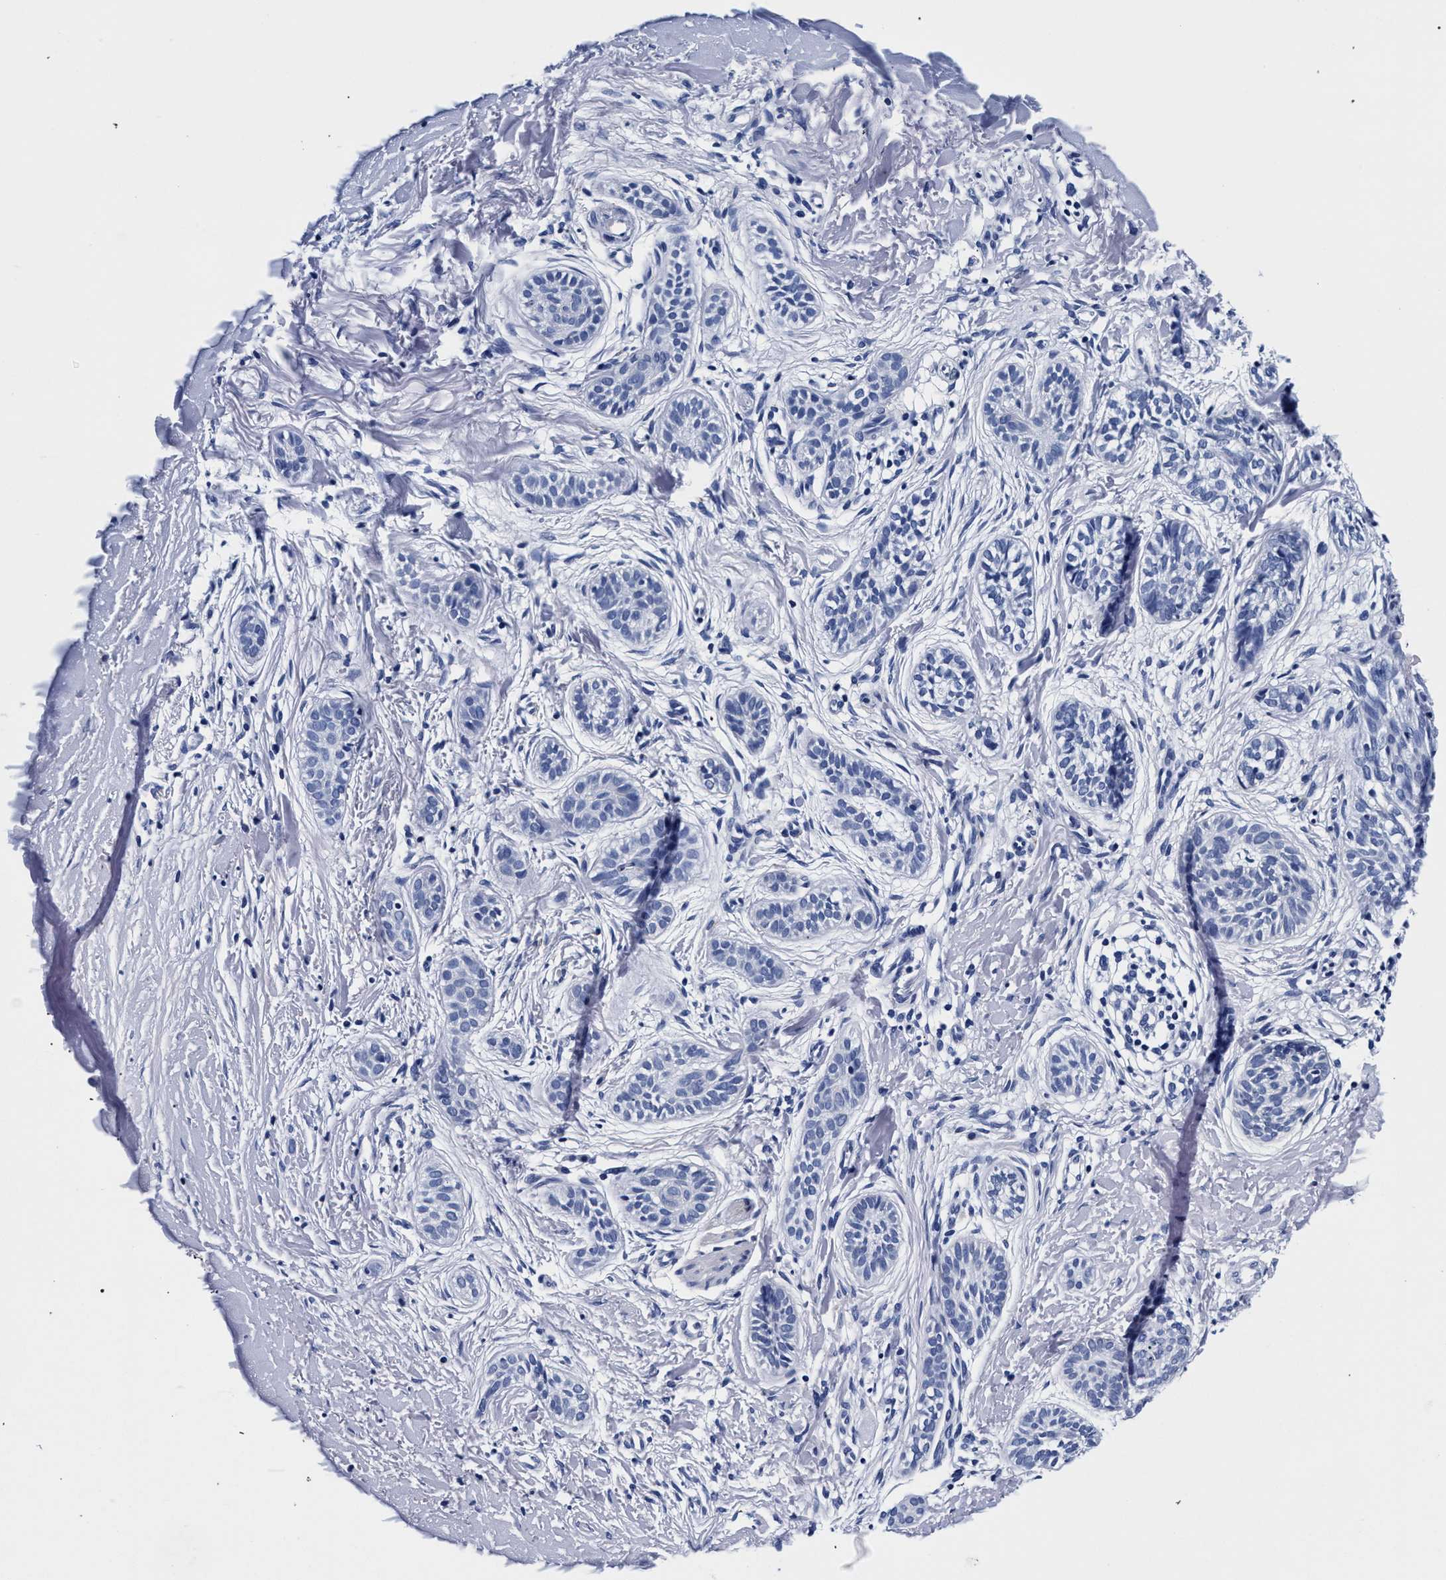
{"staining": {"intensity": "negative", "quantity": "none", "location": "none"}, "tissue": "skin cancer", "cell_type": "Tumor cells", "image_type": "cancer", "snomed": [{"axis": "morphology", "description": "Normal tissue, NOS"}, {"axis": "morphology", "description": "Basal cell carcinoma"}, {"axis": "topography", "description": "Skin"}], "caption": "There is no significant expression in tumor cells of skin cancer.", "gene": "RAB3B", "patient": {"sex": "male", "age": 63}}